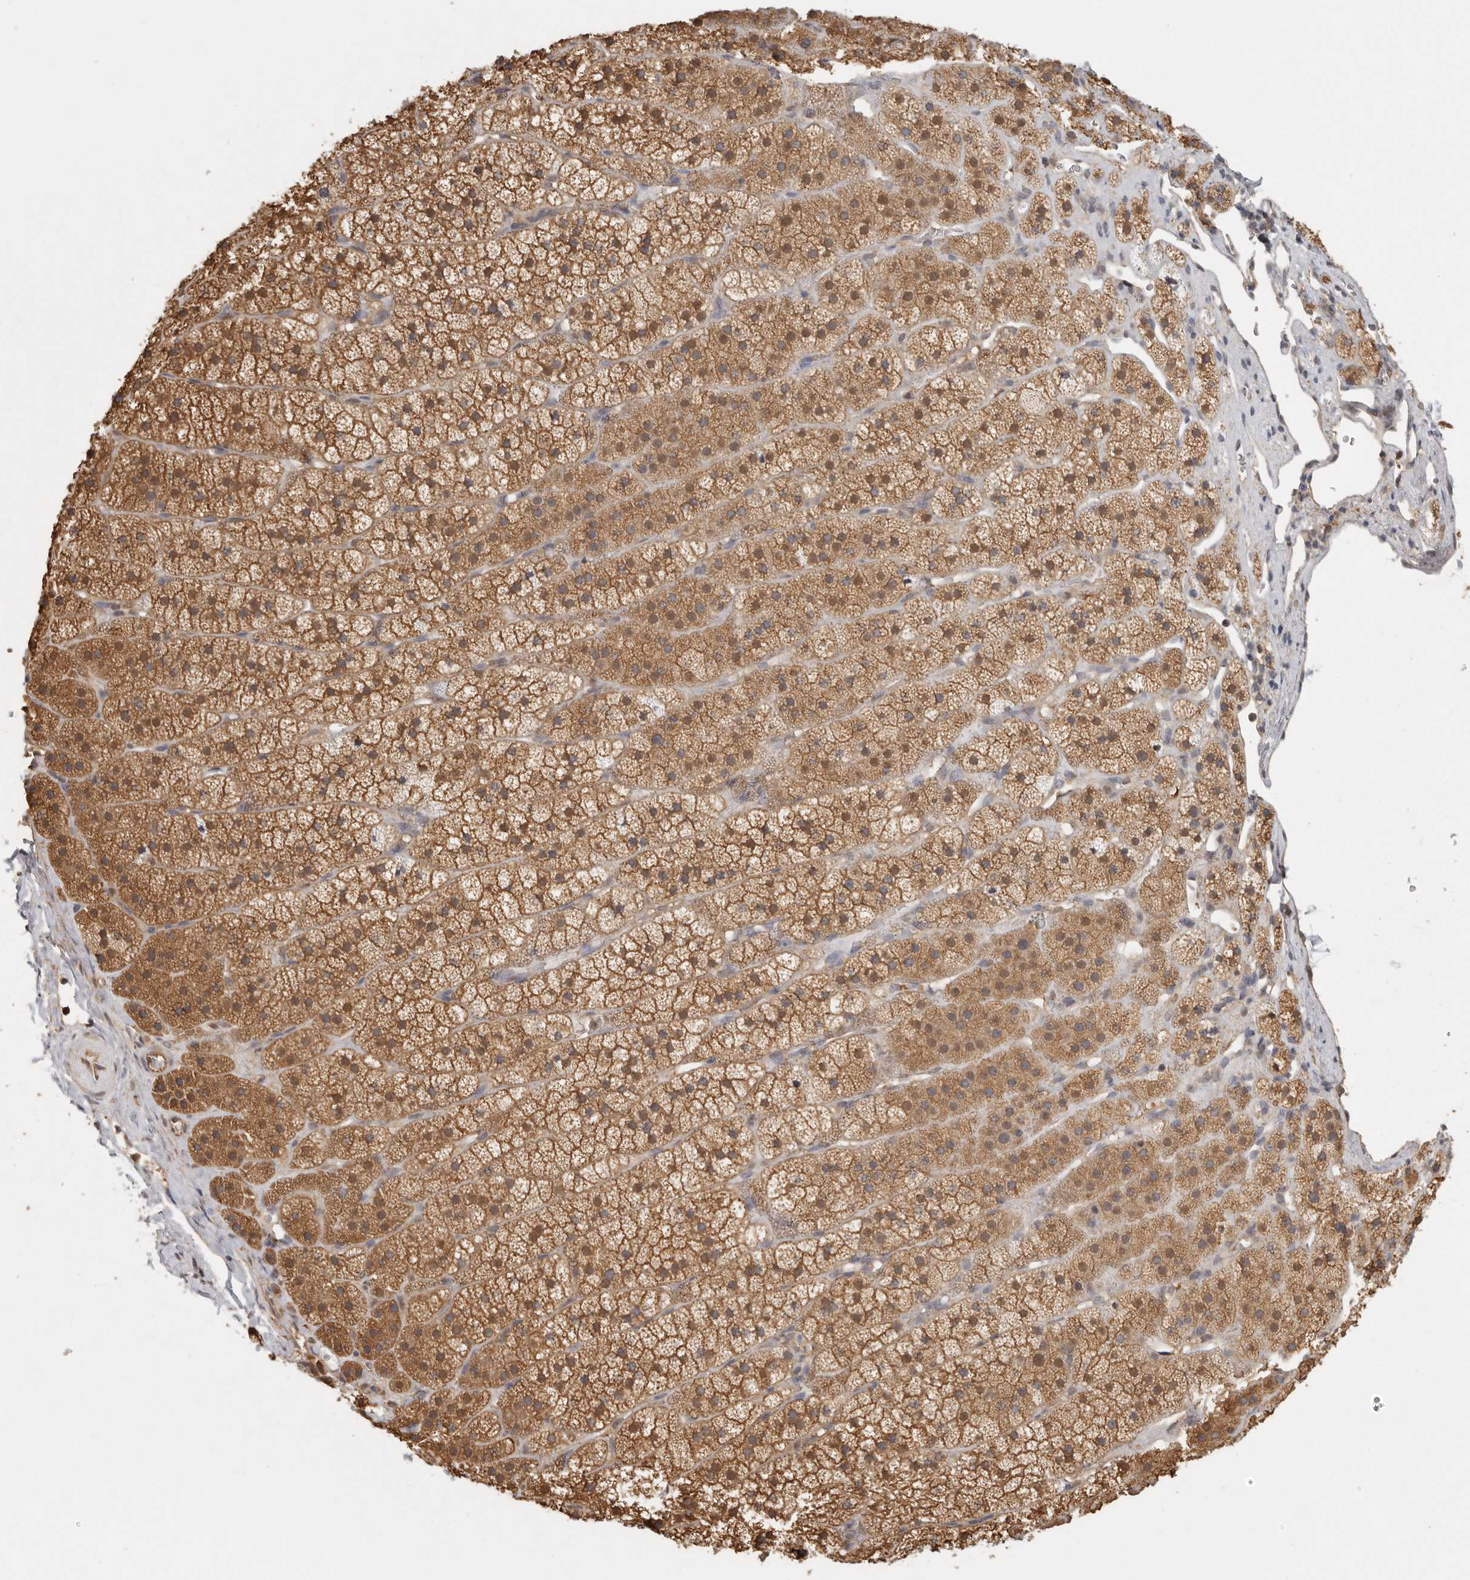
{"staining": {"intensity": "moderate", "quantity": ">75%", "location": "cytoplasmic/membranous"}, "tissue": "adrenal gland", "cell_type": "Glandular cells", "image_type": "normal", "snomed": [{"axis": "morphology", "description": "Normal tissue, NOS"}, {"axis": "topography", "description": "Adrenal gland"}], "caption": "An immunohistochemistry histopathology image of unremarkable tissue is shown. Protein staining in brown highlights moderate cytoplasmic/membranous positivity in adrenal gland within glandular cells. The staining is performed using DAB brown chromogen to label protein expression. The nuclei are counter-stained blue using hematoxylin.", "gene": "PSMA5", "patient": {"sex": "female", "age": 44}}